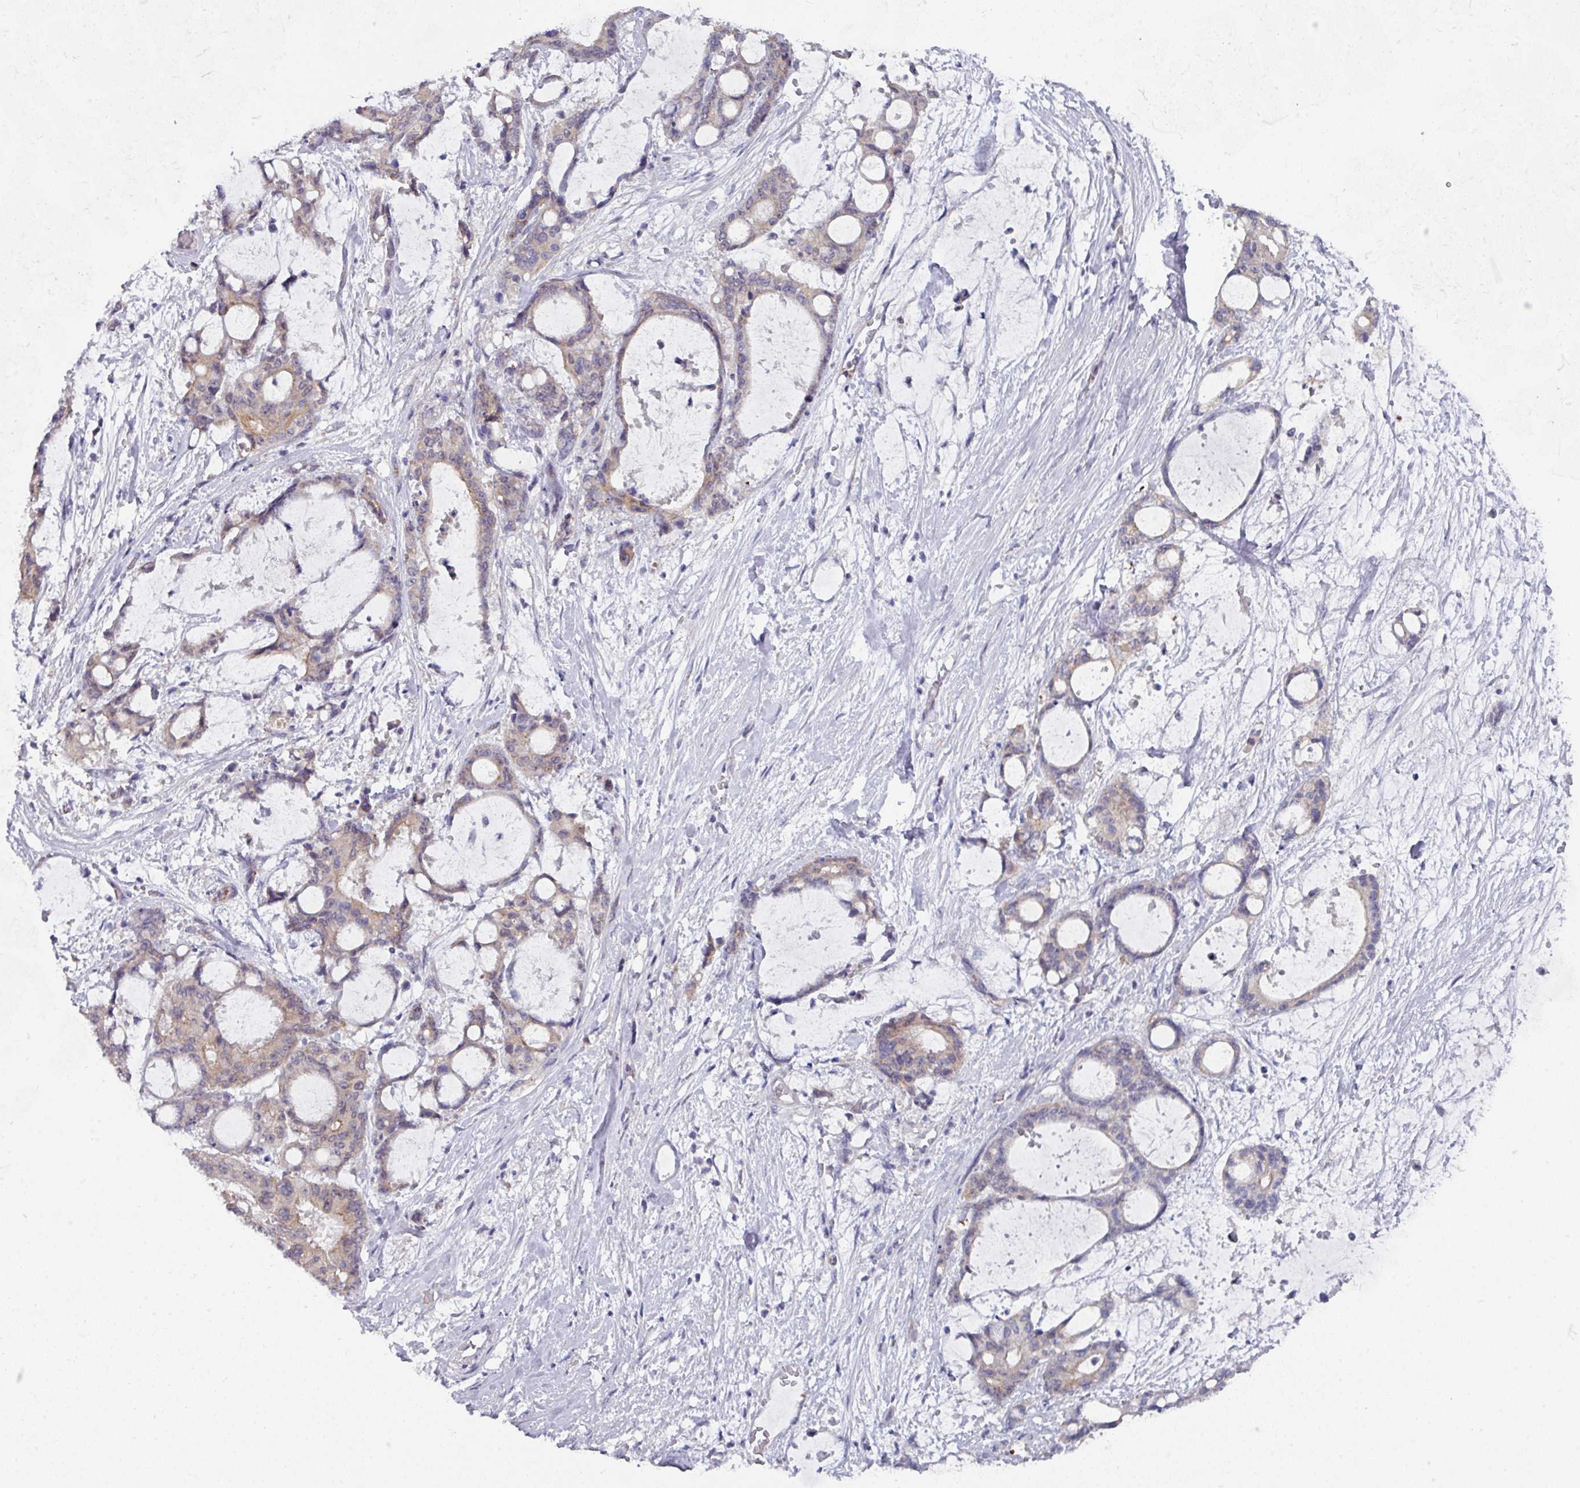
{"staining": {"intensity": "weak", "quantity": "25%-75%", "location": "cytoplasmic/membranous"}, "tissue": "liver cancer", "cell_type": "Tumor cells", "image_type": "cancer", "snomed": [{"axis": "morphology", "description": "Normal tissue, NOS"}, {"axis": "morphology", "description": "Cholangiocarcinoma"}, {"axis": "topography", "description": "Liver"}, {"axis": "topography", "description": "Peripheral nerve tissue"}], "caption": "Immunohistochemical staining of cholangiocarcinoma (liver) reveals weak cytoplasmic/membranous protein positivity in approximately 25%-75% of tumor cells. The staining was performed using DAB (3,3'-diaminobenzidine) to visualize the protein expression in brown, while the nuclei were stained in blue with hematoxylin (Magnification: 20x).", "gene": "DCAF12L2", "patient": {"sex": "female", "age": 73}}